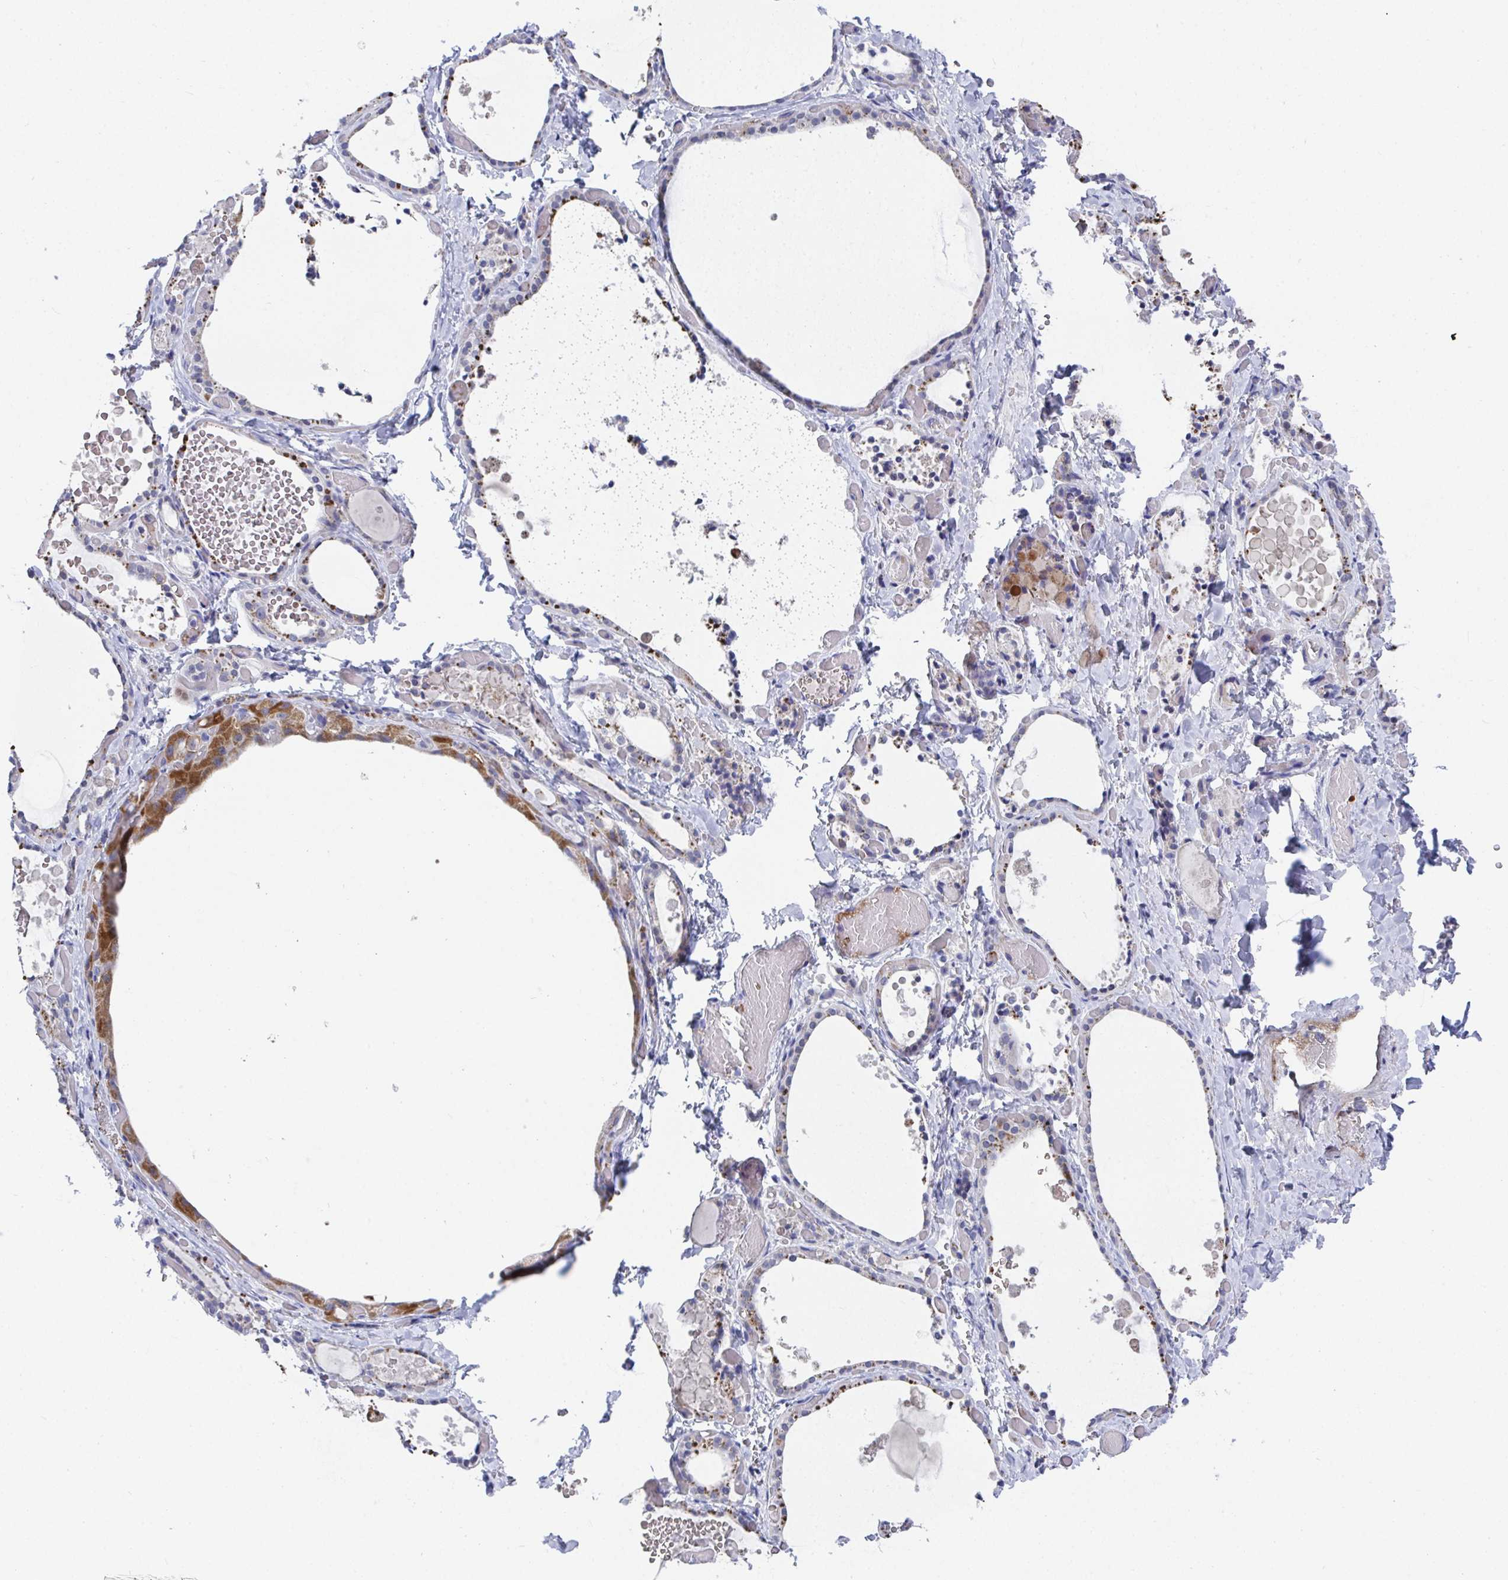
{"staining": {"intensity": "moderate", "quantity": "<25%", "location": "cytoplasmic/membranous"}, "tissue": "thyroid gland", "cell_type": "Glandular cells", "image_type": "normal", "snomed": [{"axis": "morphology", "description": "Normal tissue, NOS"}, {"axis": "topography", "description": "Thyroid gland"}], "caption": "This image demonstrates immunohistochemistry (IHC) staining of unremarkable thyroid gland, with low moderate cytoplasmic/membranous positivity in about <25% of glandular cells.", "gene": "ATP5F1C", "patient": {"sex": "female", "age": 56}}